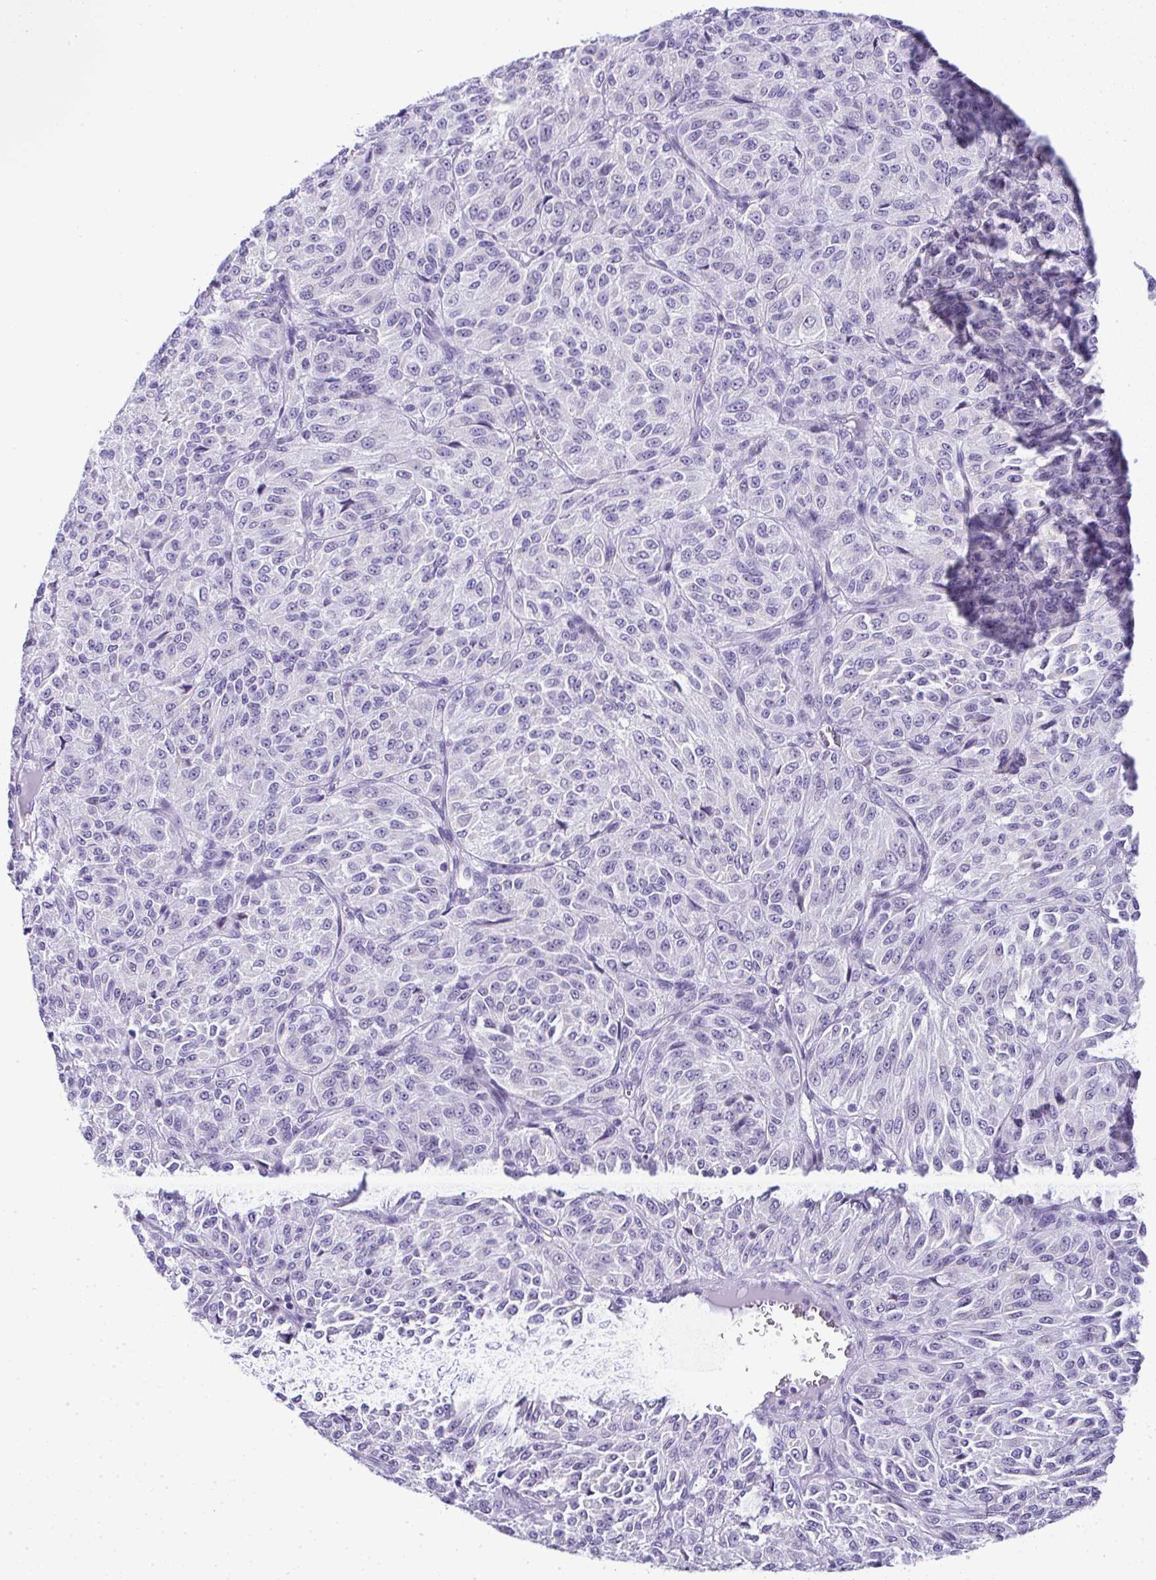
{"staining": {"intensity": "negative", "quantity": "none", "location": "none"}, "tissue": "melanoma", "cell_type": "Tumor cells", "image_type": "cancer", "snomed": [{"axis": "morphology", "description": "Malignant melanoma, Metastatic site"}, {"axis": "topography", "description": "Brain"}], "caption": "Immunohistochemistry photomicrograph of neoplastic tissue: malignant melanoma (metastatic site) stained with DAB exhibits no significant protein expression in tumor cells.", "gene": "RNF183", "patient": {"sex": "female", "age": 56}}